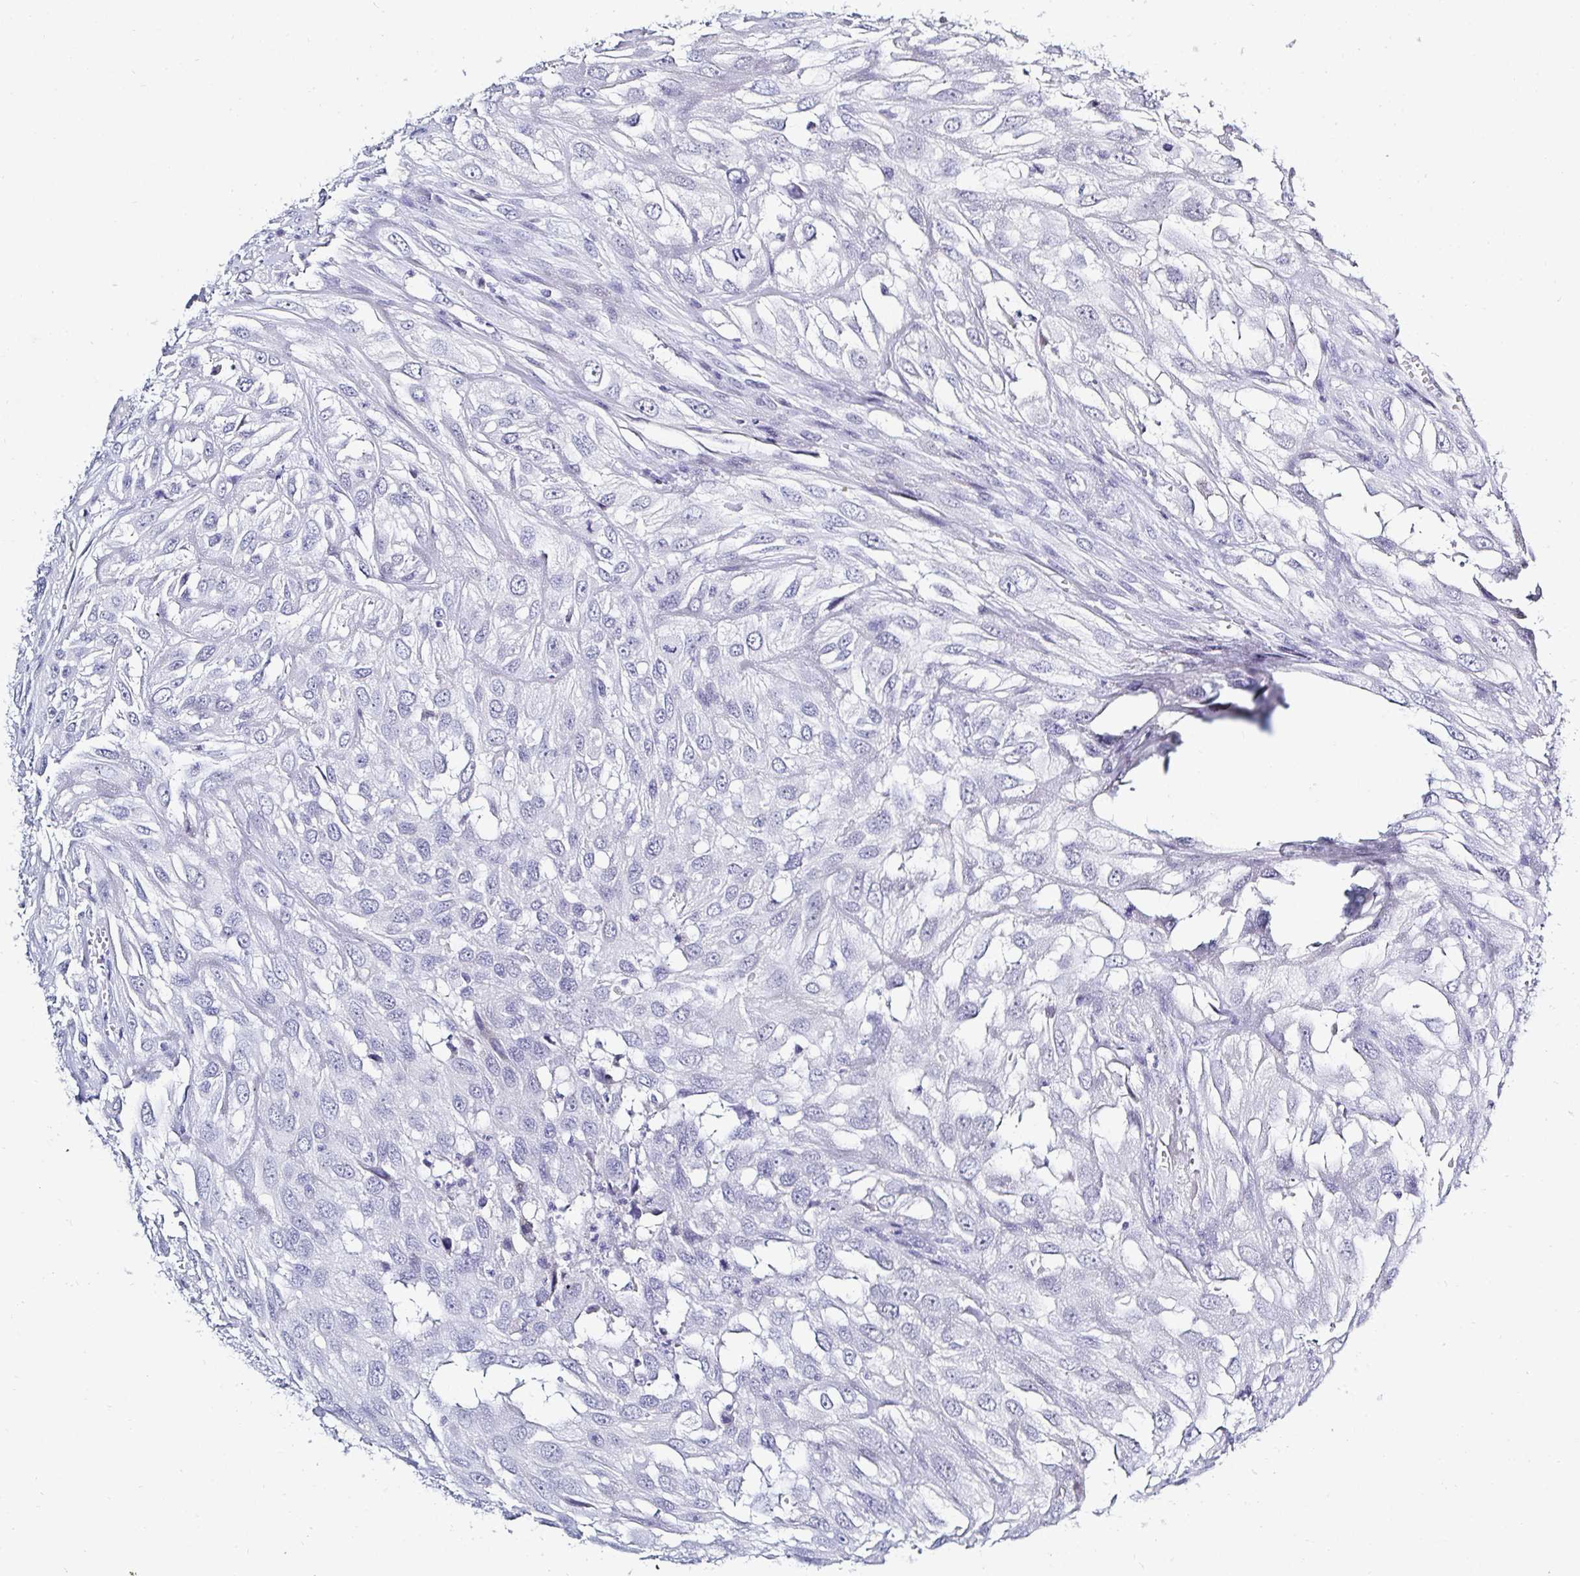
{"staining": {"intensity": "negative", "quantity": "none", "location": "none"}, "tissue": "urothelial cancer", "cell_type": "Tumor cells", "image_type": "cancer", "snomed": [{"axis": "morphology", "description": "Urothelial carcinoma, High grade"}, {"axis": "topography", "description": "Urinary bladder"}], "caption": "There is no significant expression in tumor cells of urothelial carcinoma (high-grade). (Brightfield microscopy of DAB (3,3'-diaminobenzidine) immunohistochemistry (IHC) at high magnification).", "gene": "OR10K1", "patient": {"sex": "male", "age": 67}}